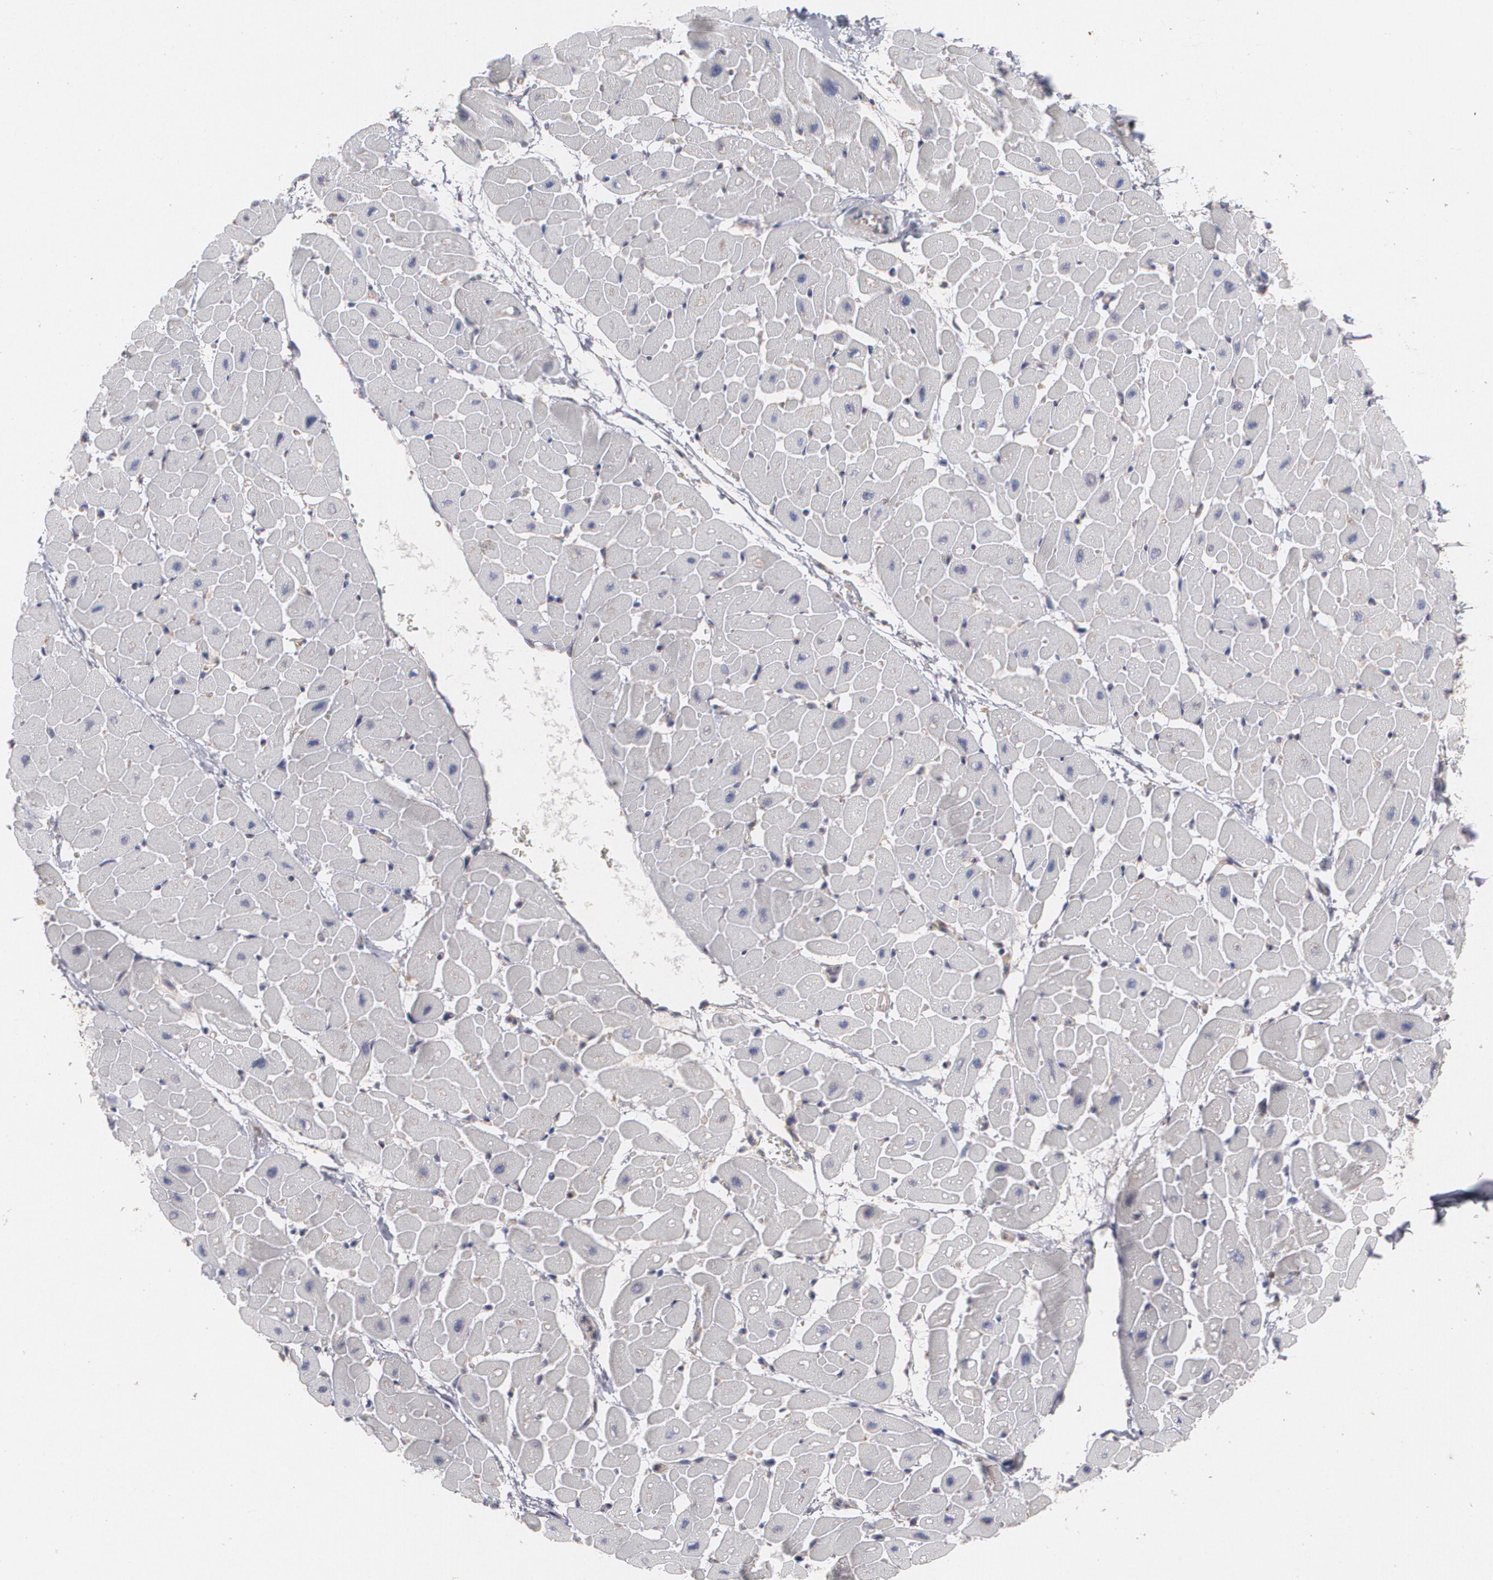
{"staining": {"intensity": "negative", "quantity": "none", "location": "none"}, "tissue": "heart muscle", "cell_type": "Cardiomyocytes", "image_type": "normal", "snomed": [{"axis": "morphology", "description": "Normal tissue, NOS"}, {"axis": "topography", "description": "Heart"}], "caption": "Immunohistochemistry (IHC) histopathology image of benign heart muscle: heart muscle stained with DAB (3,3'-diaminobenzidine) demonstrates no significant protein positivity in cardiomyocytes. (Stains: DAB (3,3'-diaminobenzidine) immunohistochemistry (IHC) with hematoxylin counter stain, Microscopy: brightfield microscopy at high magnification).", "gene": "HTT", "patient": {"sex": "male", "age": 45}}